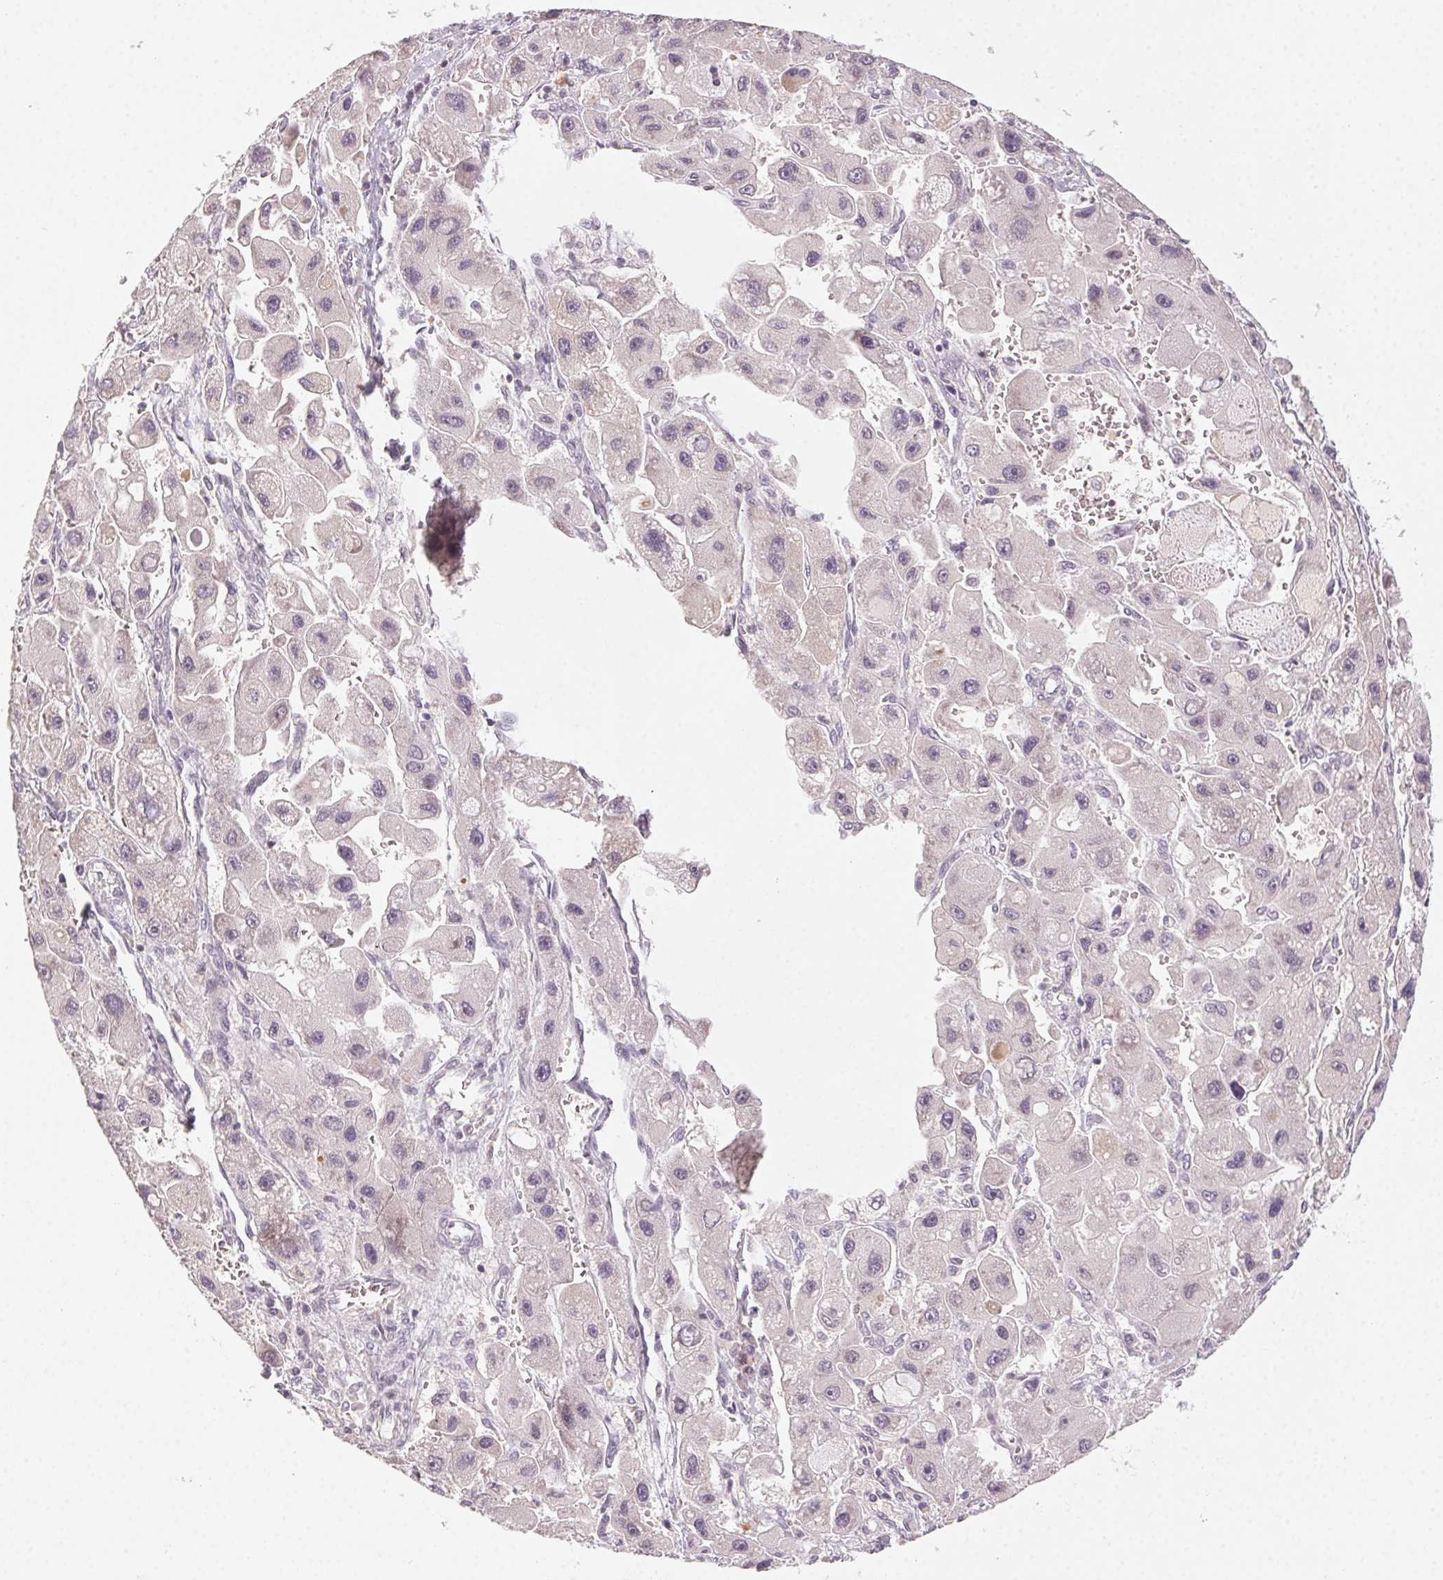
{"staining": {"intensity": "weak", "quantity": "25%-75%", "location": "cytoplasmic/membranous"}, "tissue": "liver cancer", "cell_type": "Tumor cells", "image_type": "cancer", "snomed": [{"axis": "morphology", "description": "Carcinoma, Hepatocellular, NOS"}, {"axis": "topography", "description": "Liver"}], "caption": "Protein expression by immunohistochemistry shows weak cytoplasmic/membranous expression in about 25%-75% of tumor cells in hepatocellular carcinoma (liver).", "gene": "NCOA4", "patient": {"sex": "male", "age": 24}}